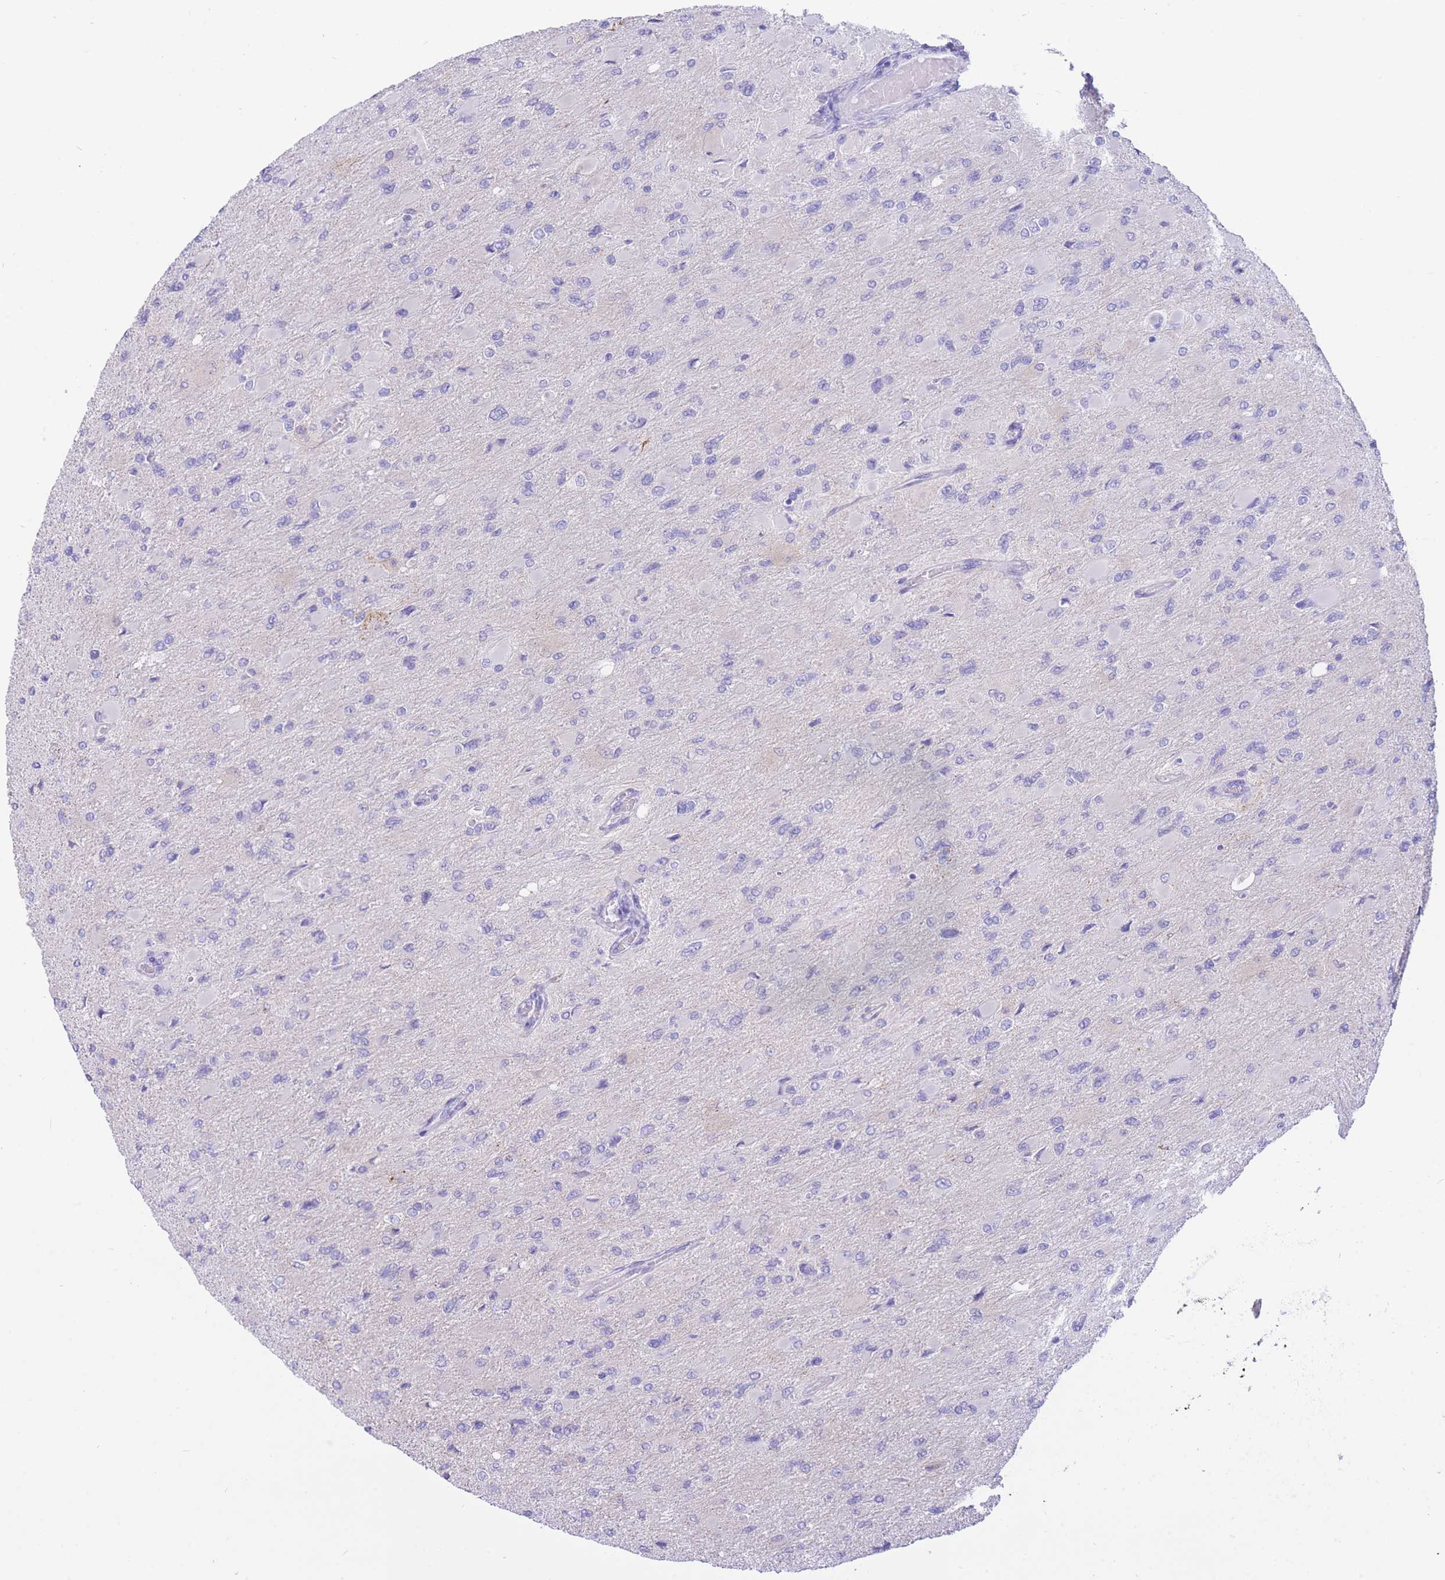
{"staining": {"intensity": "negative", "quantity": "none", "location": "none"}, "tissue": "glioma", "cell_type": "Tumor cells", "image_type": "cancer", "snomed": [{"axis": "morphology", "description": "Glioma, malignant, High grade"}, {"axis": "topography", "description": "Cerebral cortex"}], "caption": "An immunohistochemistry (IHC) micrograph of malignant glioma (high-grade) is shown. There is no staining in tumor cells of malignant glioma (high-grade). (DAB (3,3'-diaminobenzidine) immunohistochemistry (IHC) visualized using brightfield microscopy, high magnification).", "gene": "SULT1A1", "patient": {"sex": "female", "age": 36}}